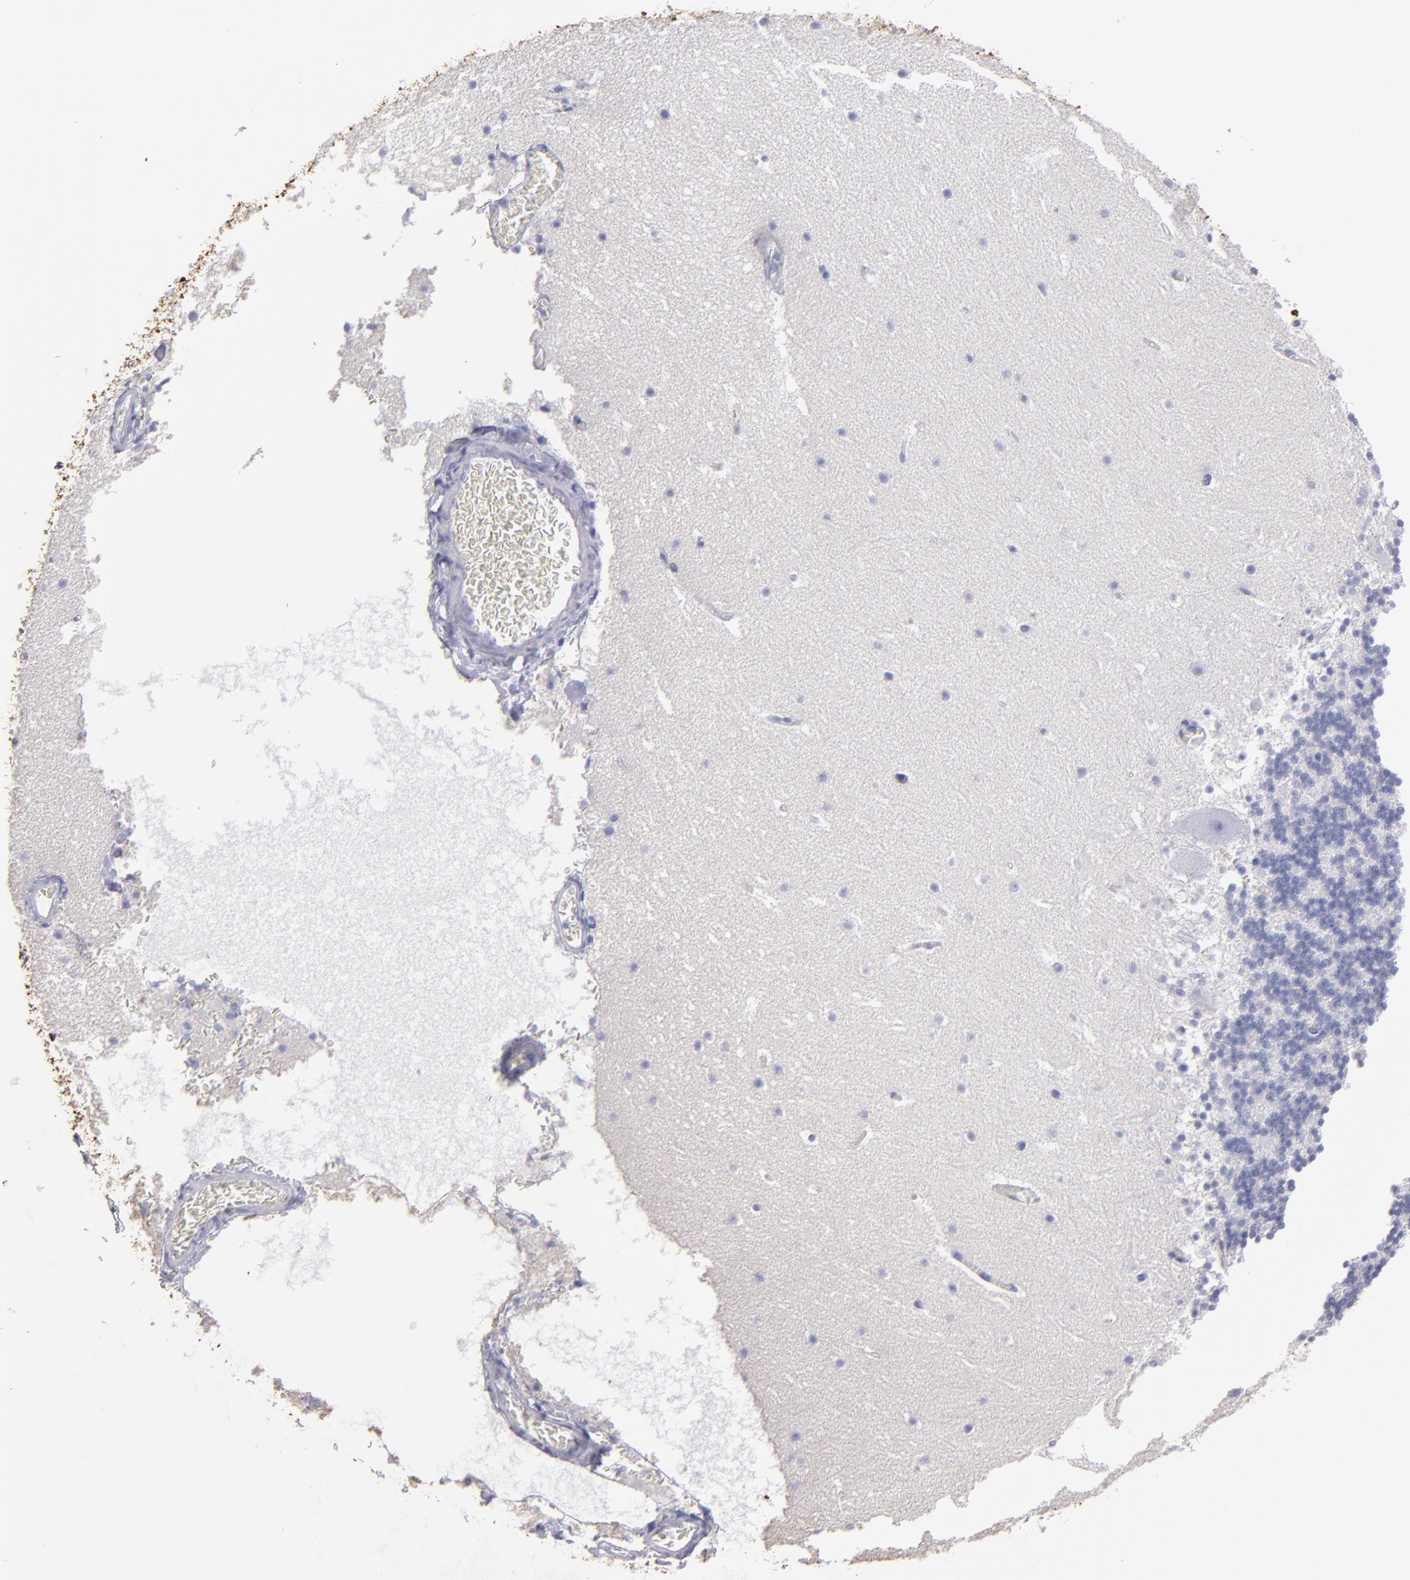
{"staining": {"intensity": "negative", "quantity": "none", "location": "none"}, "tissue": "cerebellum", "cell_type": "Cells in granular layer", "image_type": "normal", "snomed": [{"axis": "morphology", "description": "Normal tissue, NOS"}, {"axis": "topography", "description": "Cerebellum"}], "caption": "The image shows no staining of cells in granular layer in unremarkable cerebellum.", "gene": "MB", "patient": {"sex": "male", "age": 45}}